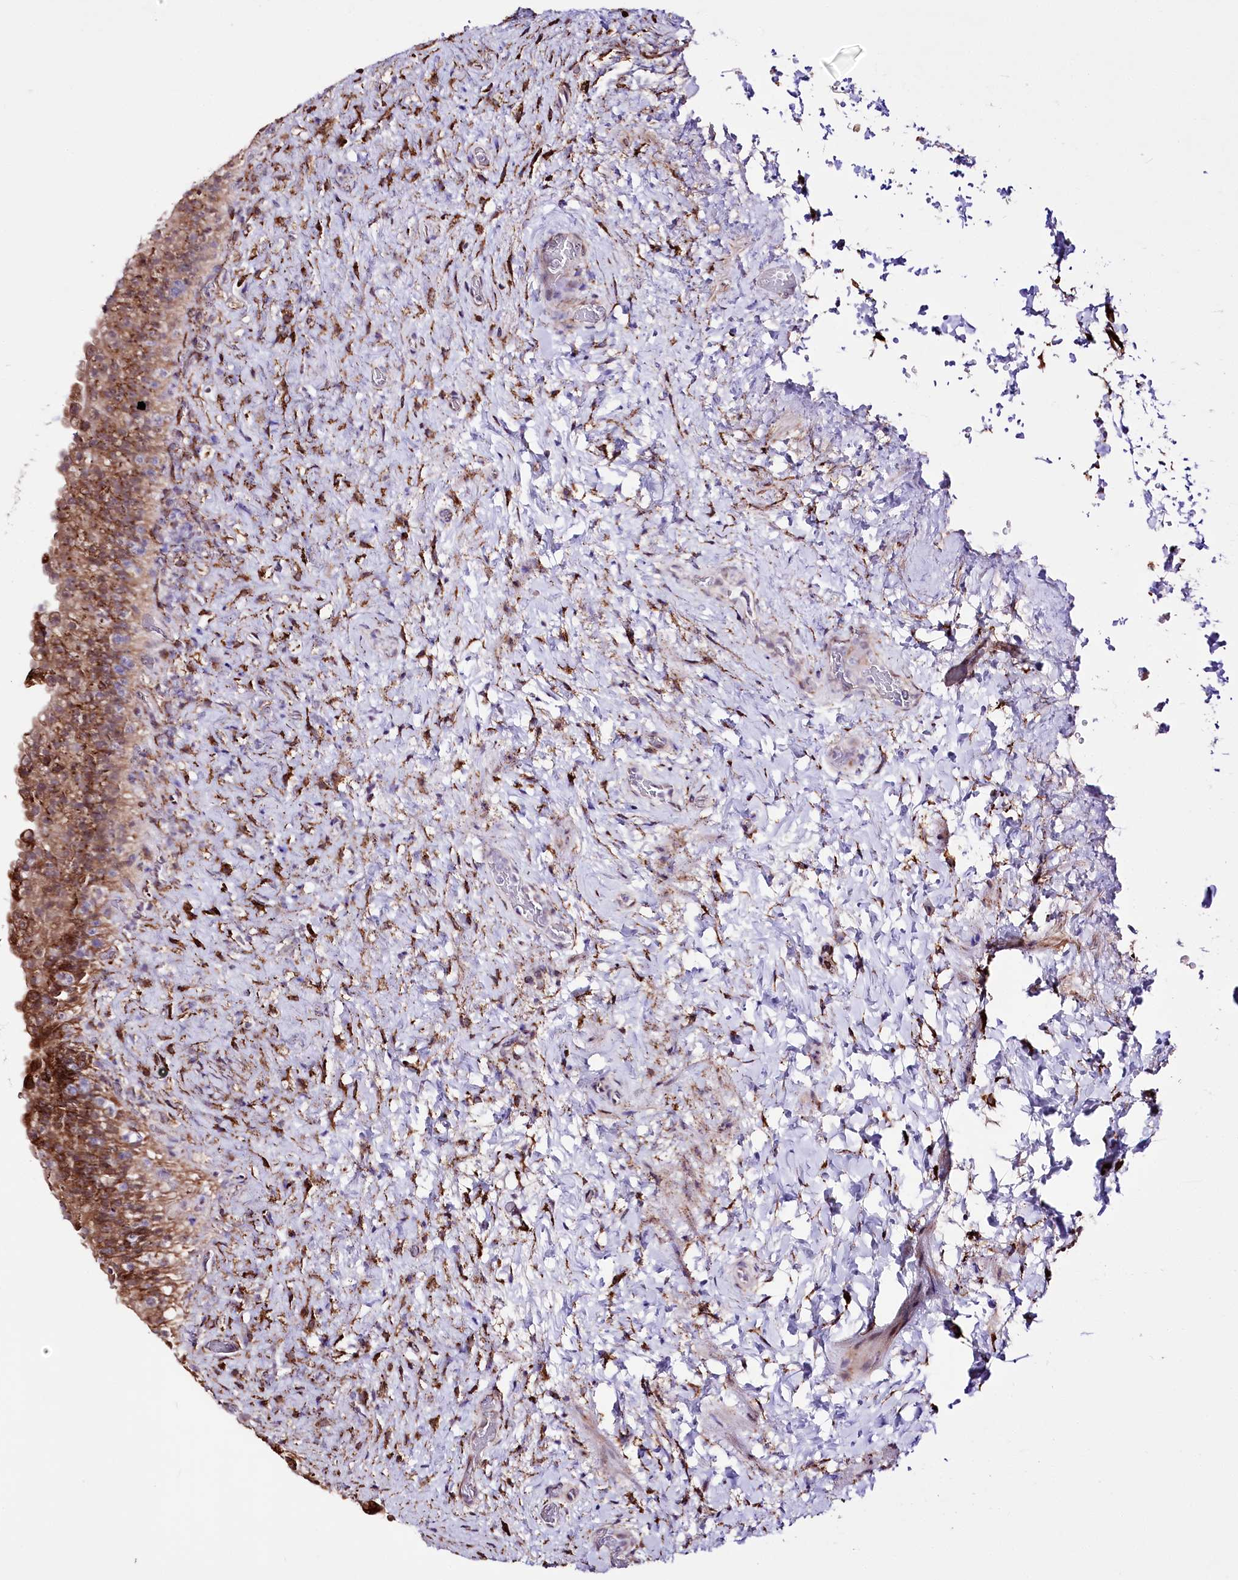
{"staining": {"intensity": "moderate", "quantity": ">75%", "location": "cytoplasmic/membranous"}, "tissue": "urinary bladder", "cell_type": "Urothelial cells", "image_type": "normal", "snomed": [{"axis": "morphology", "description": "Normal tissue, NOS"}, {"axis": "topography", "description": "Urinary bladder"}], "caption": "This is an image of immunohistochemistry staining of normal urinary bladder, which shows moderate staining in the cytoplasmic/membranous of urothelial cells.", "gene": "WWC1", "patient": {"sex": "female", "age": 27}}